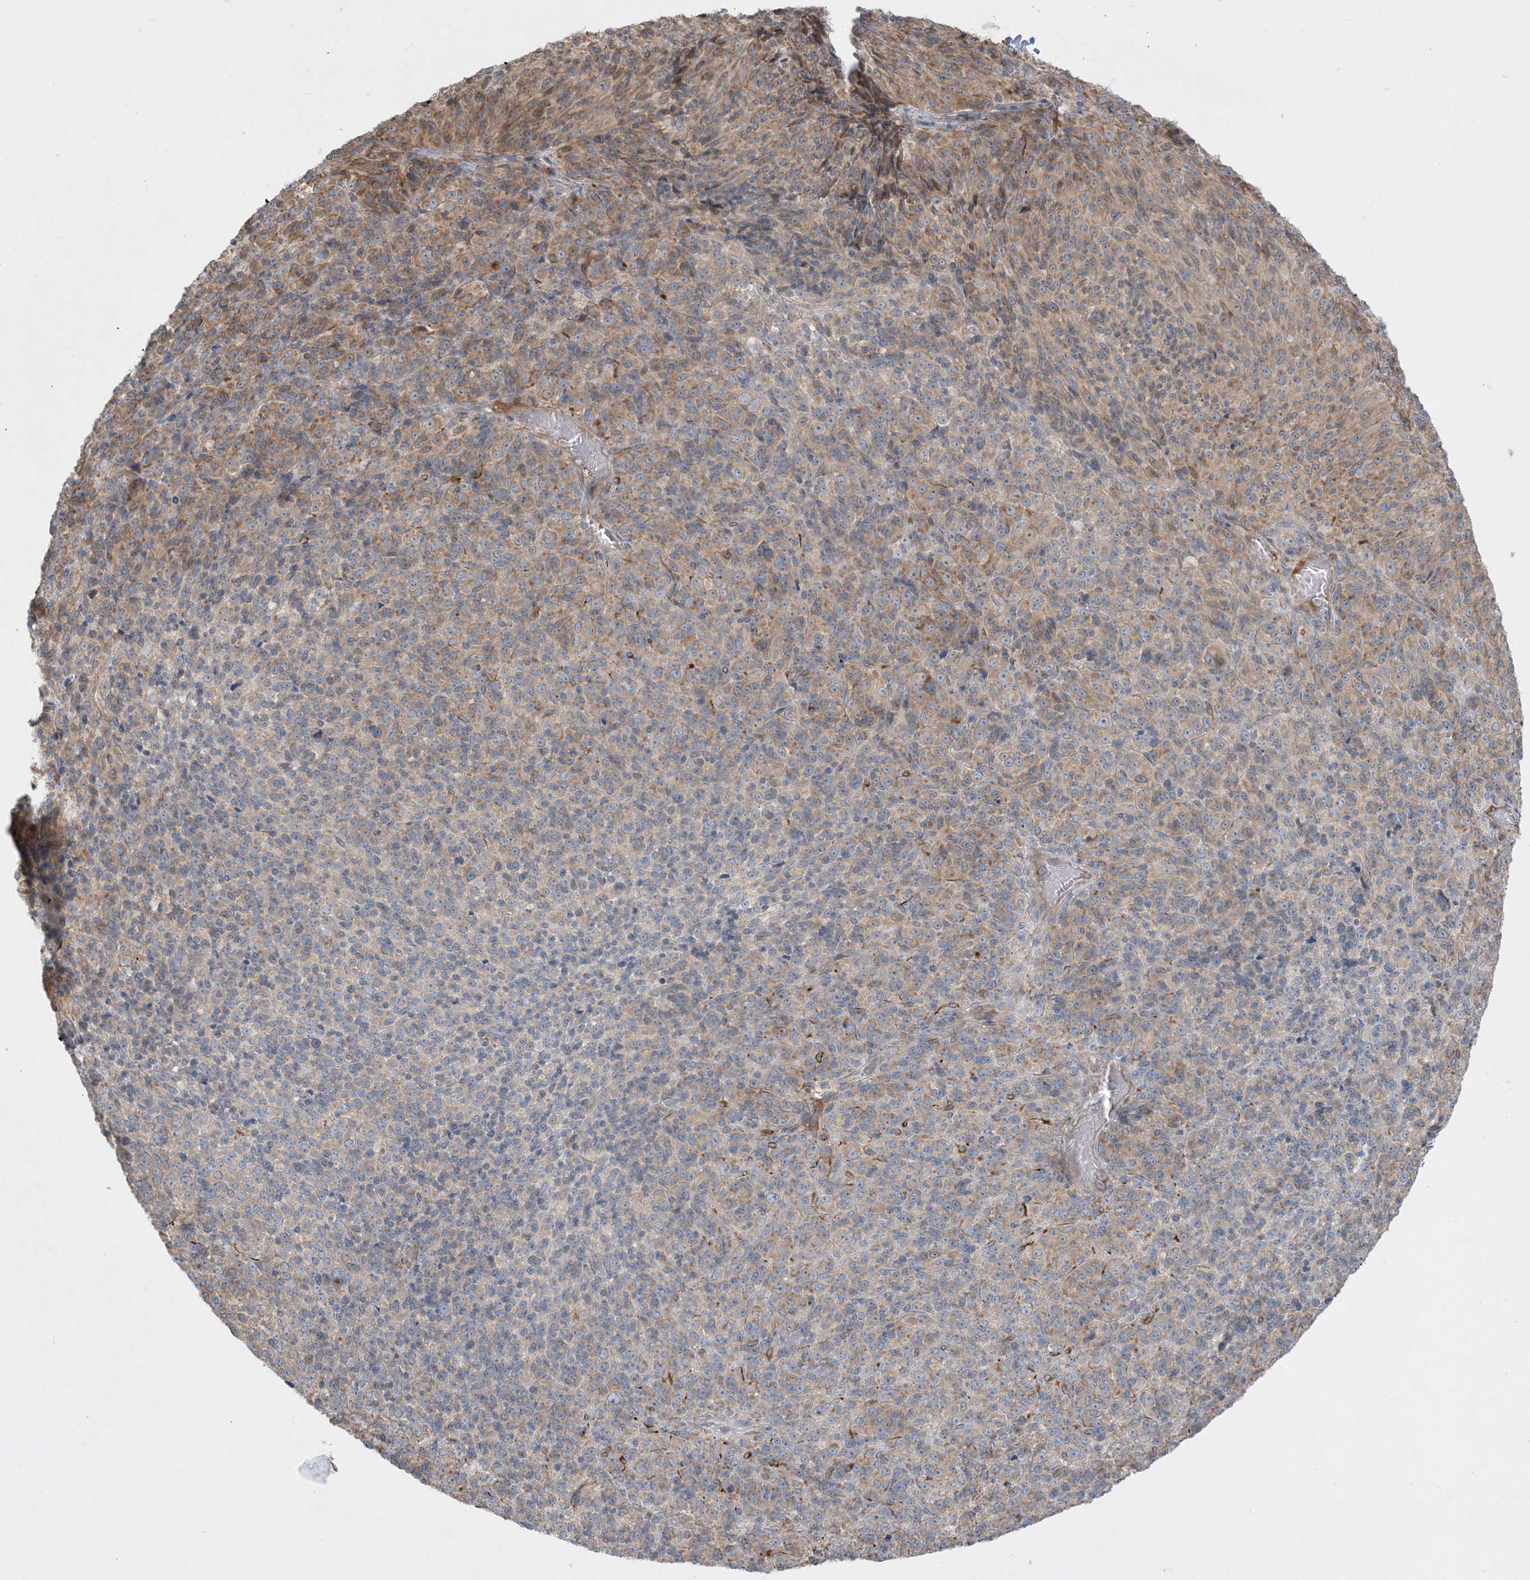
{"staining": {"intensity": "weak", "quantity": "25%-75%", "location": "cytoplasmic/membranous"}, "tissue": "melanoma", "cell_type": "Tumor cells", "image_type": "cancer", "snomed": [{"axis": "morphology", "description": "Malignant melanoma, Metastatic site"}, {"axis": "topography", "description": "Brain"}], "caption": "The micrograph displays immunohistochemical staining of melanoma. There is weak cytoplasmic/membranous positivity is present in about 25%-75% of tumor cells.", "gene": "MMGT1", "patient": {"sex": "female", "age": 56}}